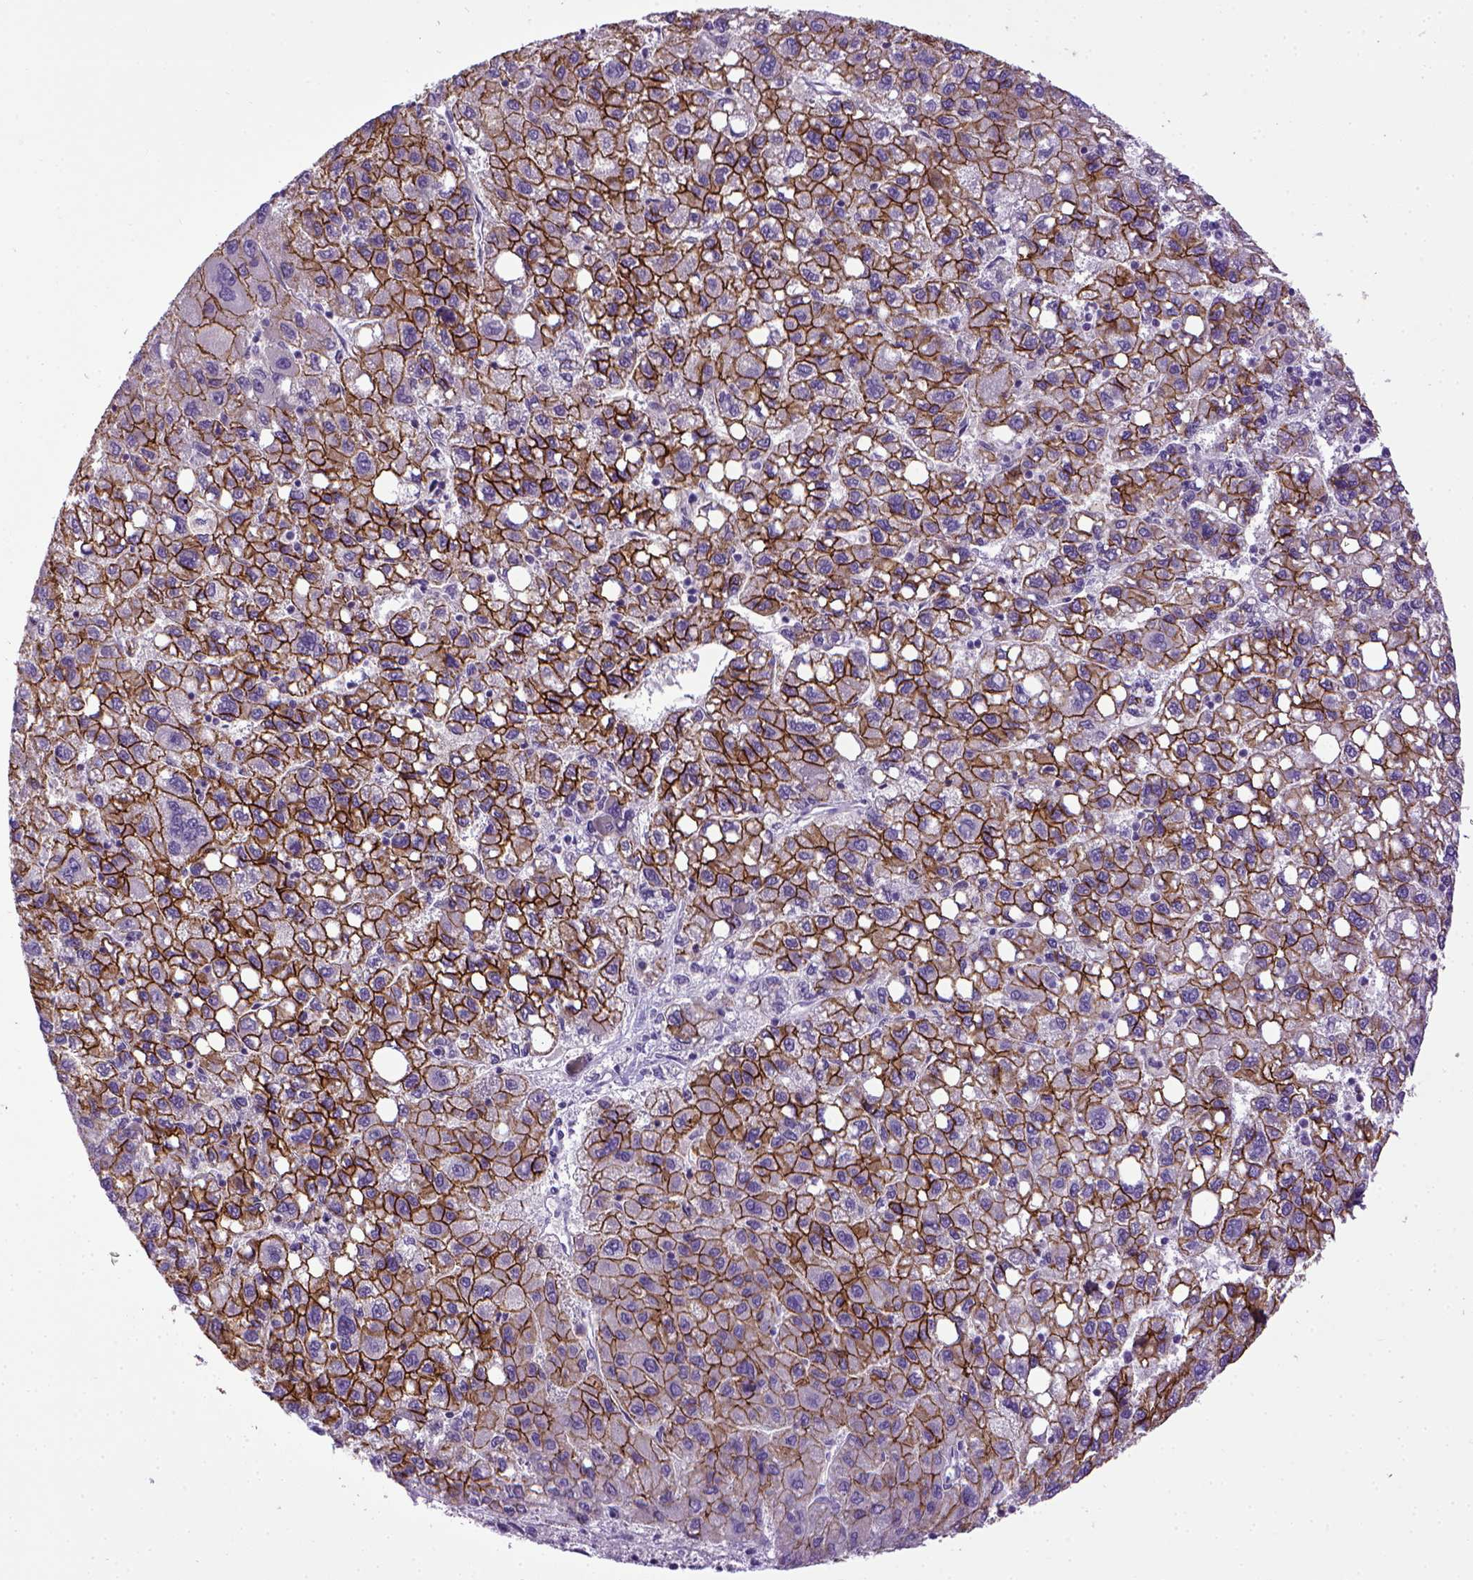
{"staining": {"intensity": "strong", "quantity": ">75%", "location": "cytoplasmic/membranous"}, "tissue": "liver cancer", "cell_type": "Tumor cells", "image_type": "cancer", "snomed": [{"axis": "morphology", "description": "Carcinoma, Hepatocellular, NOS"}, {"axis": "topography", "description": "Liver"}], "caption": "Liver cancer (hepatocellular carcinoma) tissue reveals strong cytoplasmic/membranous staining in about >75% of tumor cells (DAB IHC with brightfield microscopy, high magnification).", "gene": "CDH1", "patient": {"sex": "female", "age": 82}}